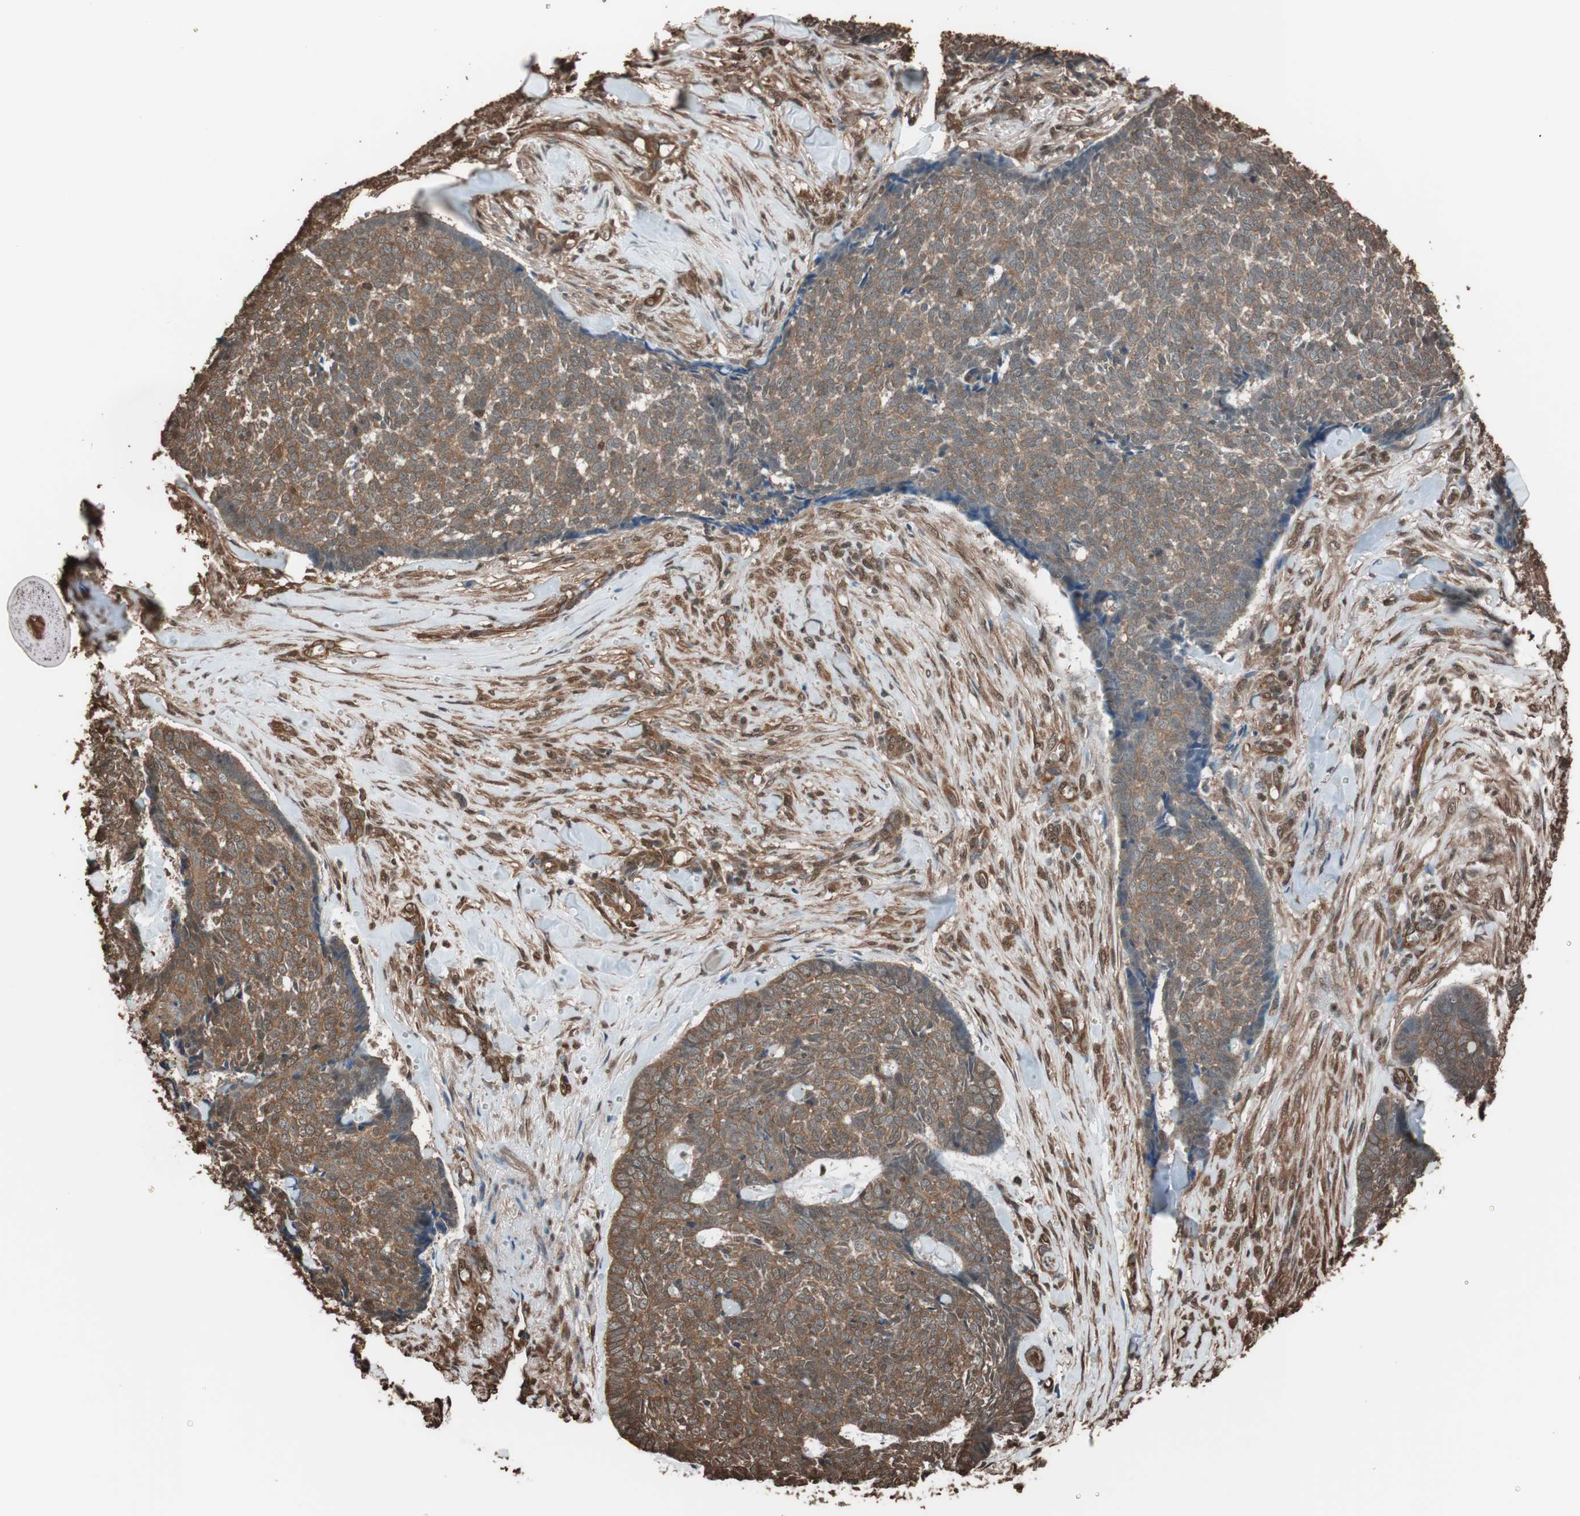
{"staining": {"intensity": "strong", "quantity": ">75%", "location": "cytoplasmic/membranous"}, "tissue": "skin cancer", "cell_type": "Tumor cells", "image_type": "cancer", "snomed": [{"axis": "morphology", "description": "Basal cell carcinoma"}, {"axis": "topography", "description": "Skin"}], "caption": "IHC histopathology image of skin basal cell carcinoma stained for a protein (brown), which shows high levels of strong cytoplasmic/membranous expression in about >75% of tumor cells.", "gene": "CALM2", "patient": {"sex": "male", "age": 84}}